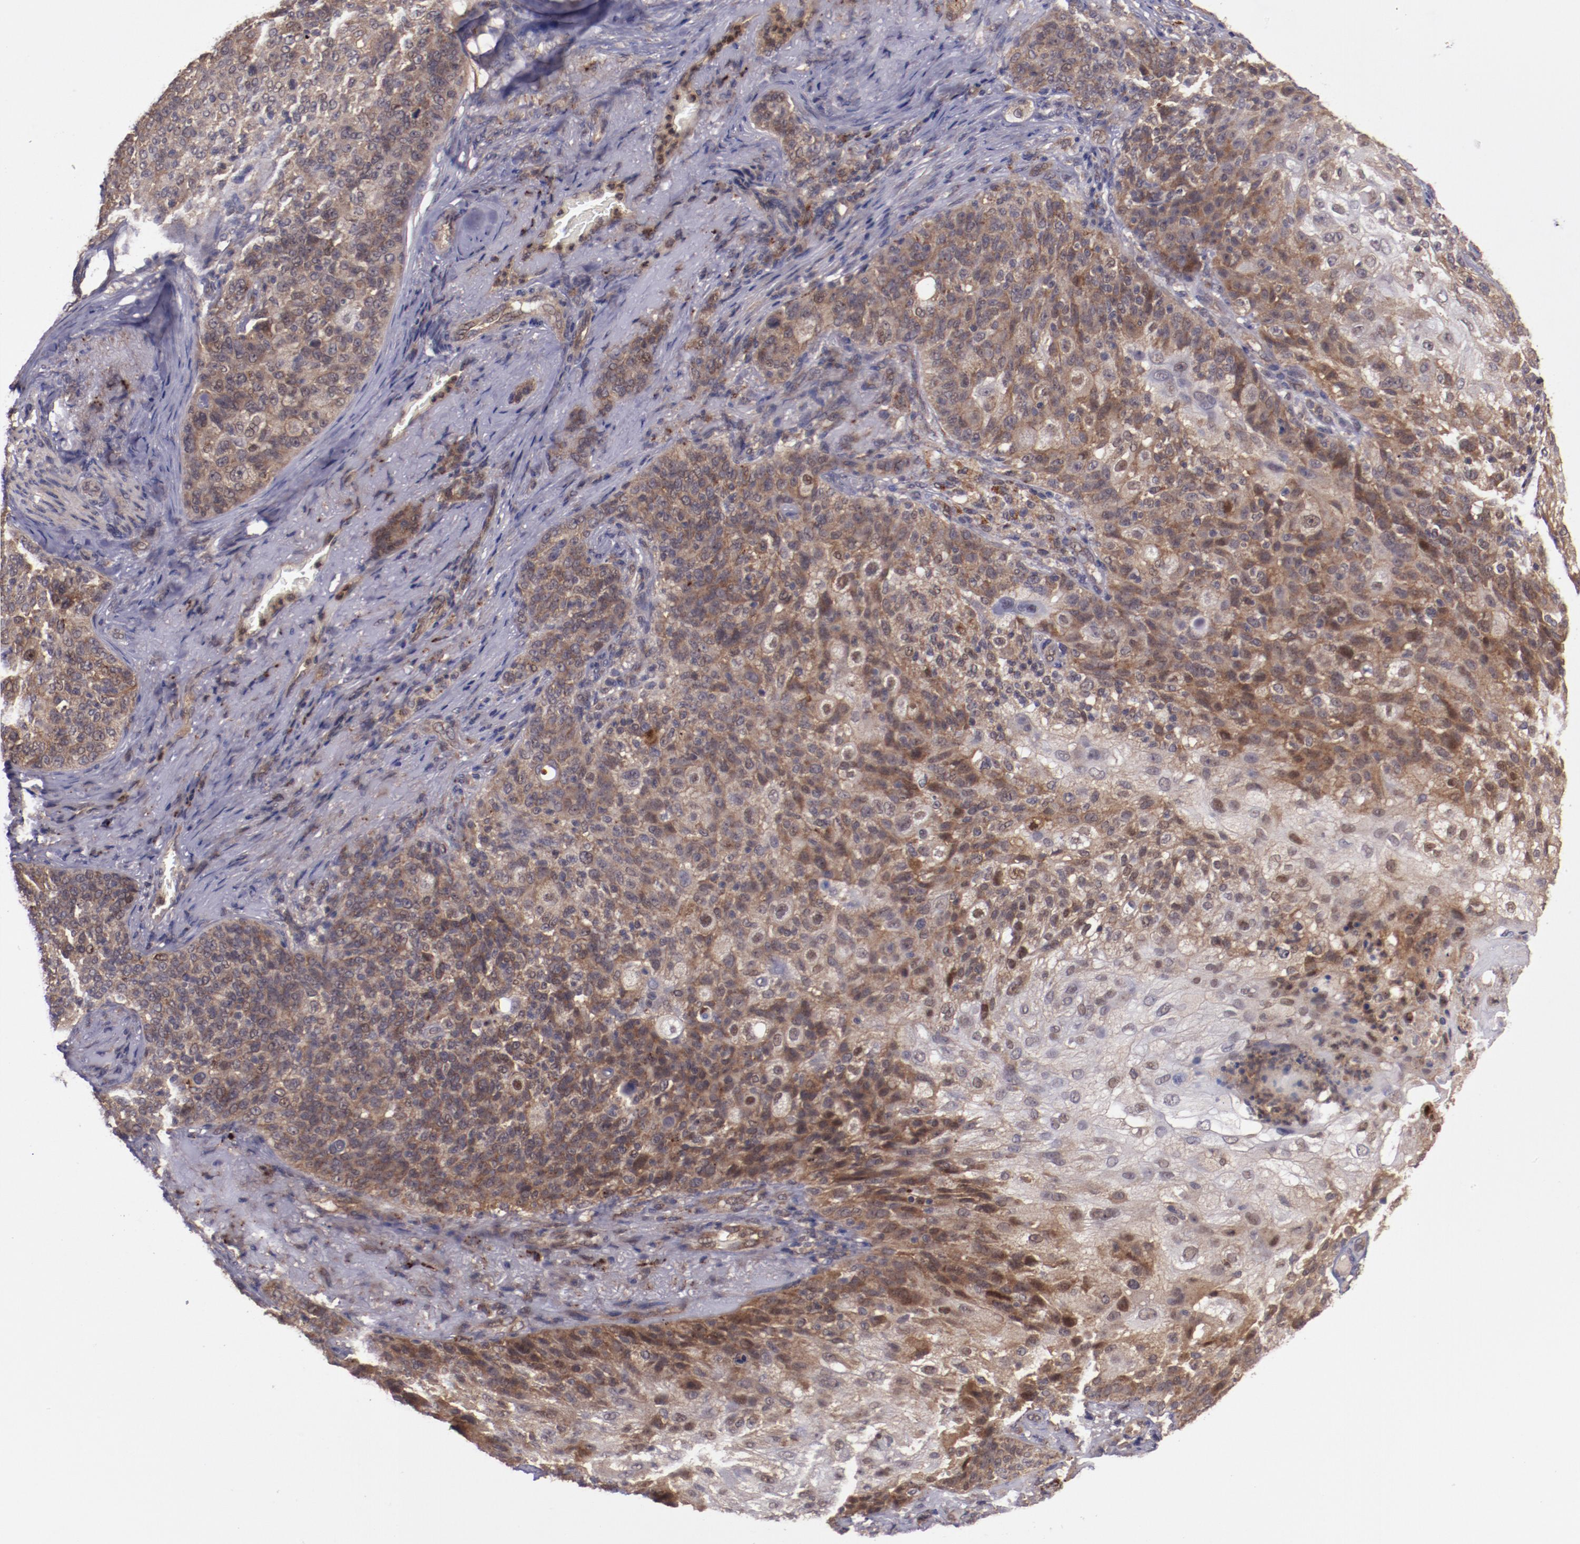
{"staining": {"intensity": "moderate", "quantity": "<25%", "location": "cytoplasmic/membranous"}, "tissue": "skin cancer", "cell_type": "Tumor cells", "image_type": "cancer", "snomed": [{"axis": "morphology", "description": "Normal tissue, NOS"}, {"axis": "morphology", "description": "Squamous cell carcinoma, NOS"}, {"axis": "topography", "description": "Skin"}], "caption": "This image demonstrates squamous cell carcinoma (skin) stained with immunohistochemistry (IHC) to label a protein in brown. The cytoplasmic/membranous of tumor cells show moderate positivity for the protein. Nuclei are counter-stained blue.", "gene": "FTSJ1", "patient": {"sex": "female", "age": 83}}